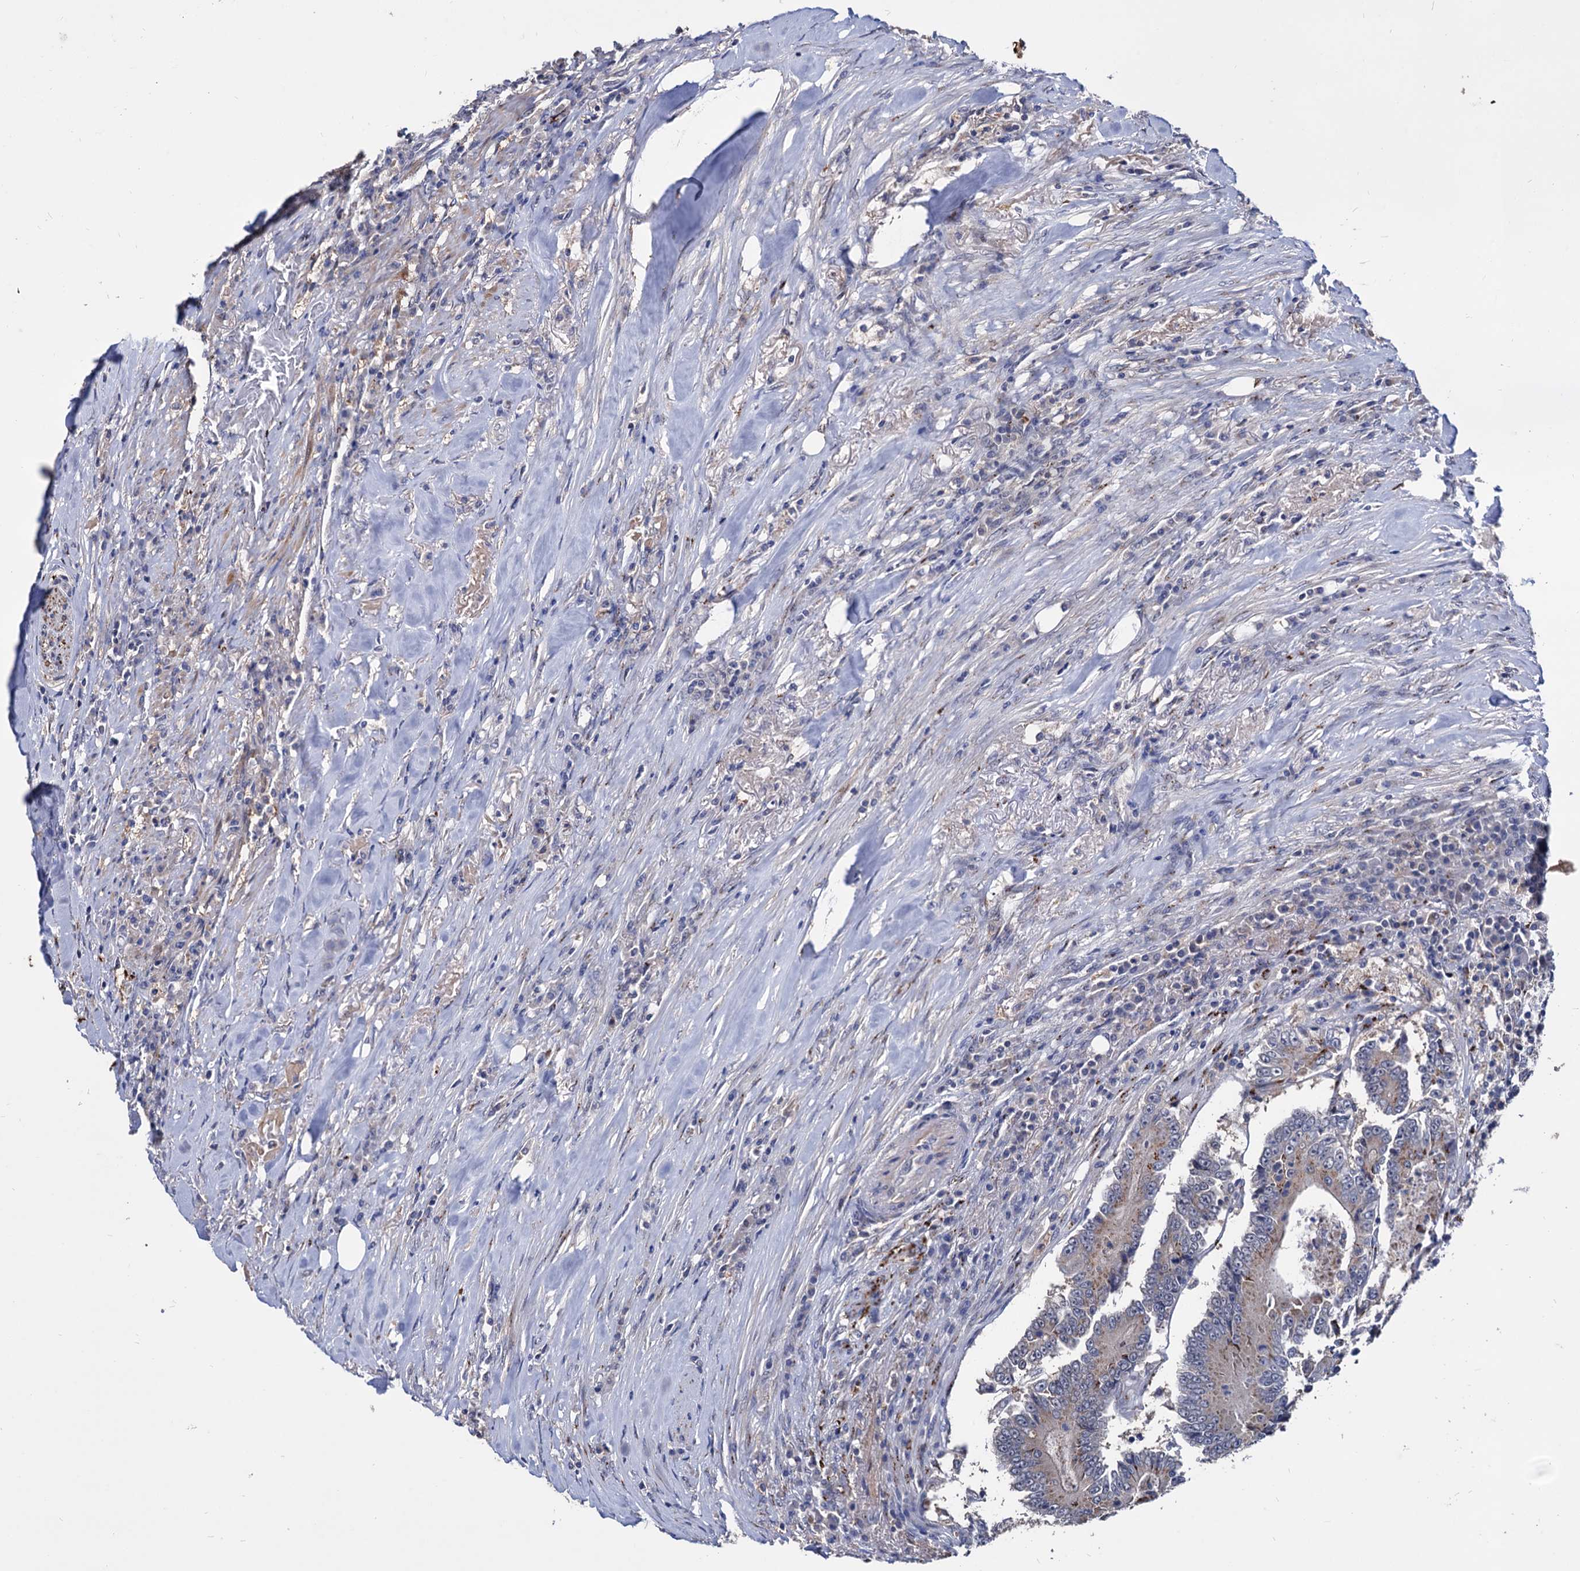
{"staining": {"intensity": "weak", "quantity": "<25%", "location": "cytoplasmic/membranous"}, "tissue": "colorectal cancer", "cell_type": "Tumor cells", "image_type": "cancer", "snomed": [{"axis": "morphology", "description": "Adenocarcinoma, NOS"}, {"axis": "topography", "description": "Colon"}], "caption": "Immunohistochemistry (IHC) photomicrograph of neoplastic tissue: colorectal adenocarcinoma stained with DAB (3,3'-diaminobenzidine) displays no significant protein positivity in tumor cells. (Stains: DAB immunohistochemistry with hematoxylin counter stain, Microscopy: brightfield microscopy at high magnification).", "gene": "ESD", "patient": {"sex": "male", "age": 83}}